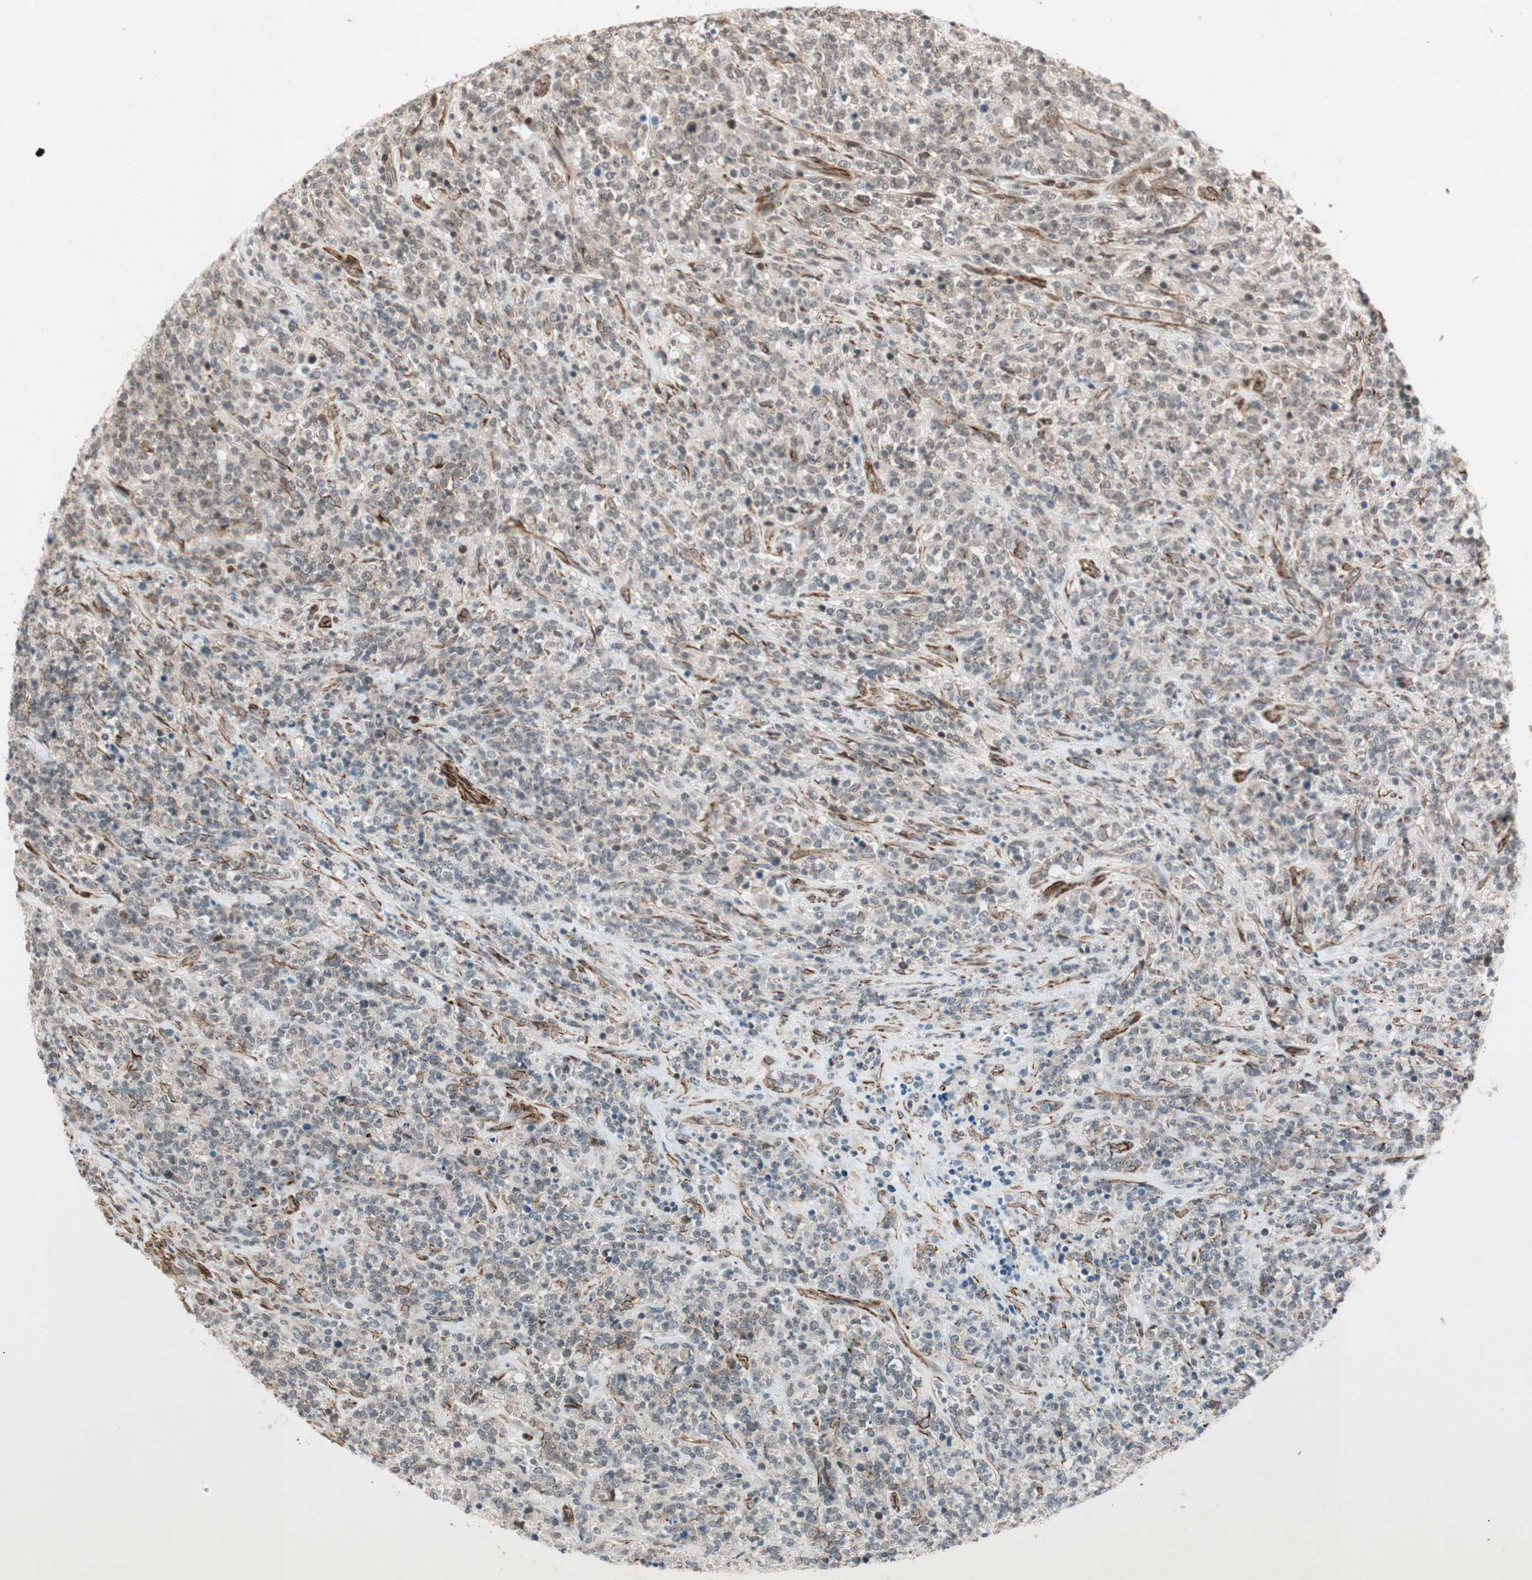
{"staining": {"intensity": "weak", "quantity": "25%-75%", "location": "cytoplasmic/membranous"}, "tissue": "lymphoma", "cell_type": "Tumor cells", "image_type": "cancer", "snomed": [{"axis": "morphology", "description": "Malignant lymphoma, non-Hodgkin's type, High grade"}, {"axis": "topography", "description": "Soft tissue"}], "caption": "This is a micrograph of IHC staining of high-grade malignant lymphoma, non-Hodgkin's type, which shows weak staining in the cytoplasmic/membranous of tumor cells.", "gene": "CDK19", "patient": {"sex": "male", "age": 18}}